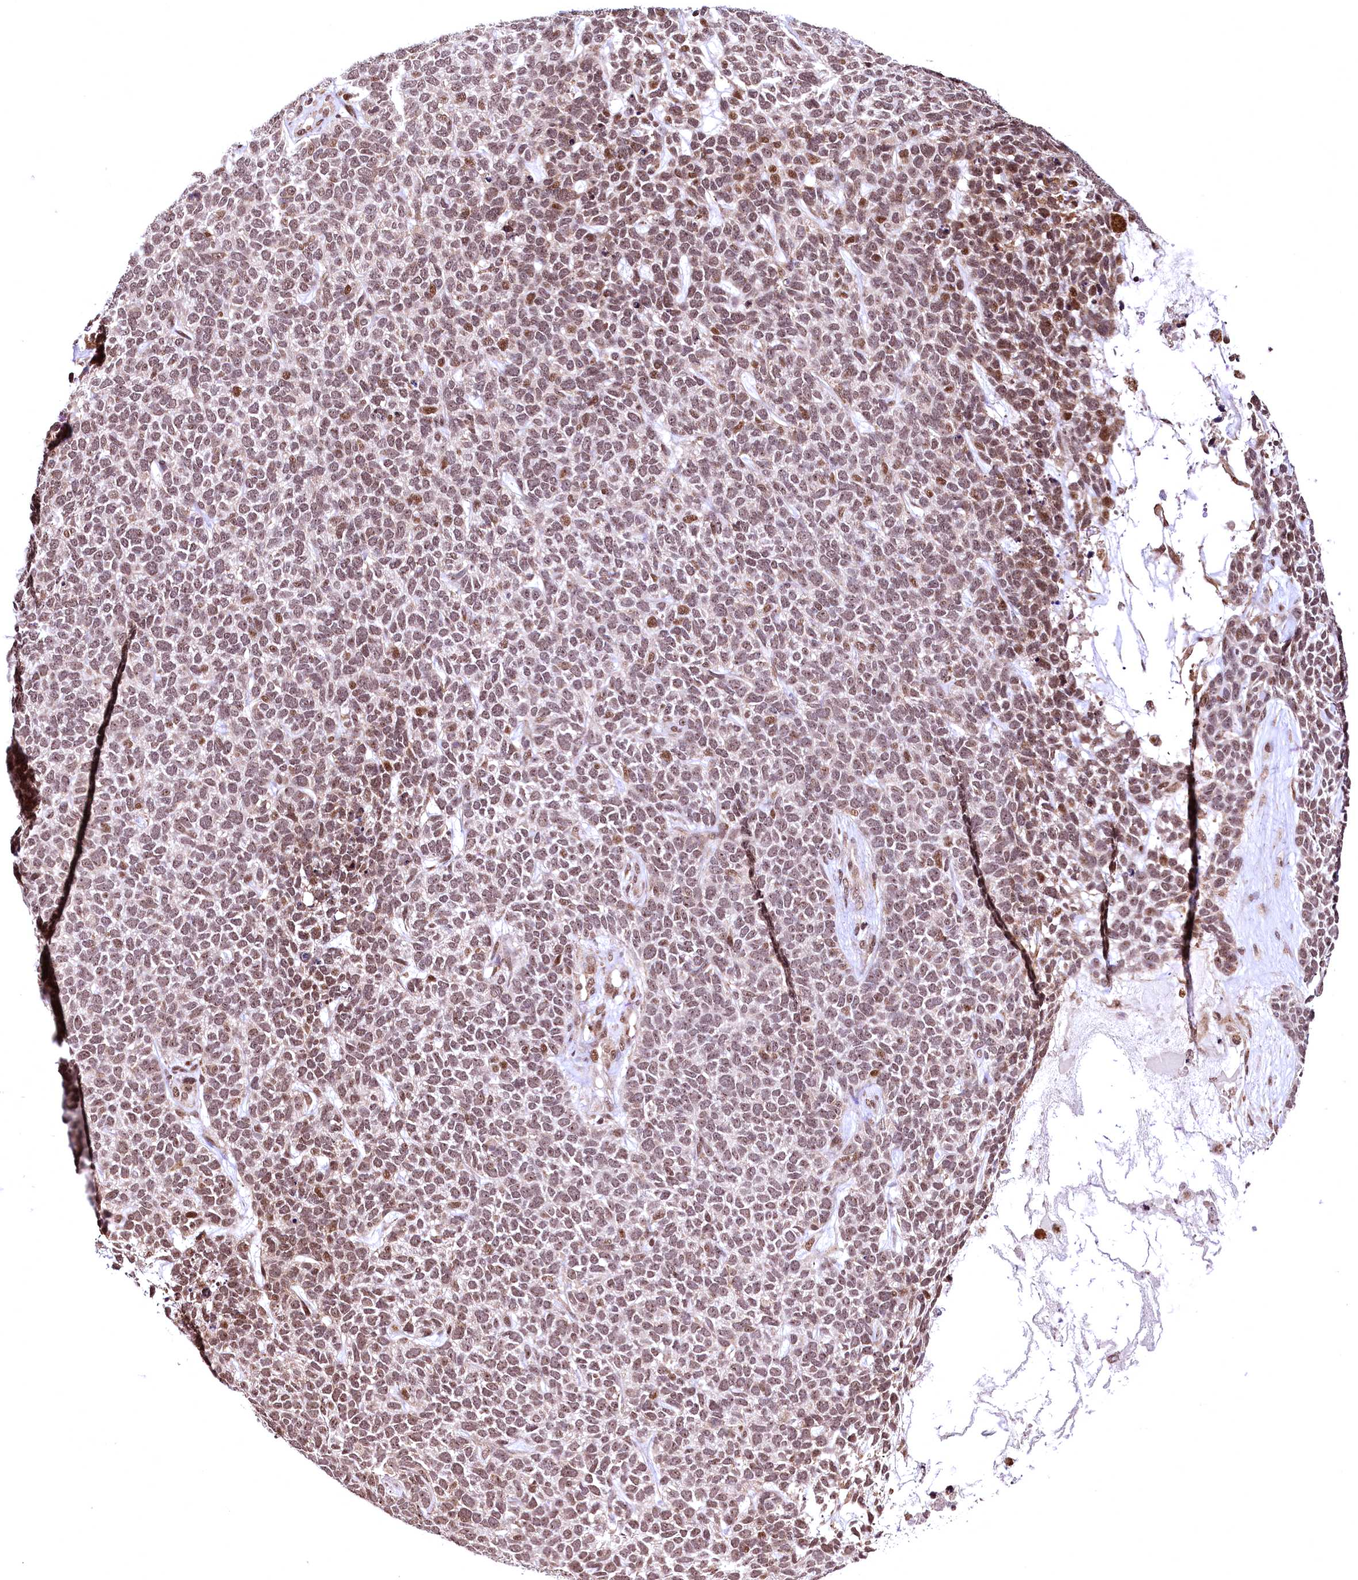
{"staining": {"intensity": "moderate", "quantity": ">75%", "location": "nuclear"}, "tissue": "skin cancer", "cell_type": "Tumor cells", "image_type": "cancer", "snomed": [{"axis": "morphology", "description": "Basal cell carcinoma"}, {"axis": "topography", "description": "Skin"}], "caption": "High-magnification brightfield microscopy of skin basal cell carcinoma stained with DAB (brown) and counterstained with hematoxylin (blue). tumor cells exhibit moderate nuclear staining is appreciated in about>75% of cells. (DAB IHC with brightfield microscopy, high magnification).", "gene": "PDS5B", "patient": {"sex": "female", "age": 84}}